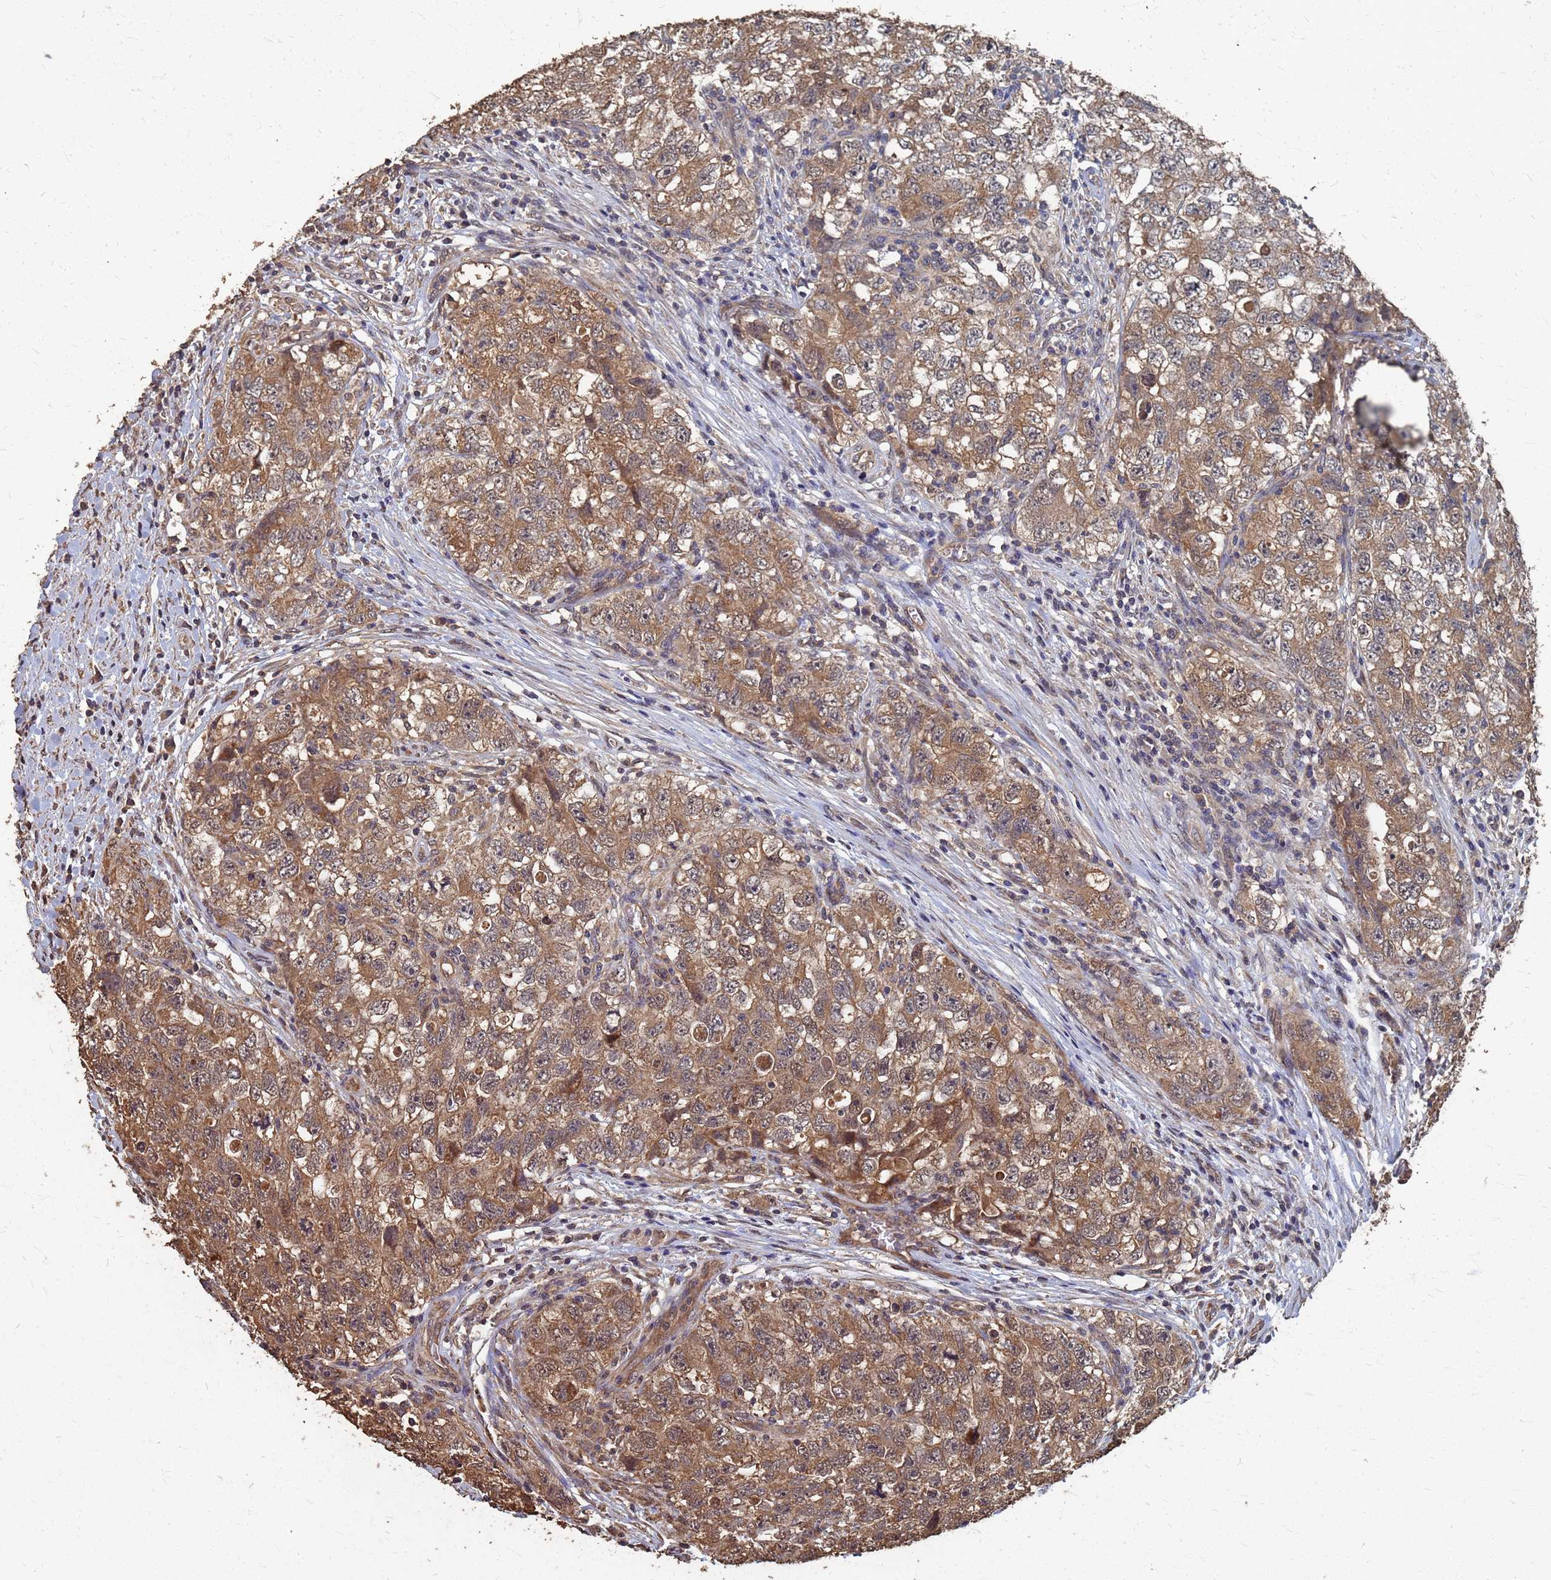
{"staining": {"intensity": "moderate", "quantity": ">75%", "location": "cytoplasmic/membranous"}, "tissue": "testis cancer", "cell_type": "Tumor cells", "image_type": "cancer", "snomed": [{"axis": "morphology", "description": "Seminoma, NOS"}, {"axis": "morphology", "description": "Carcinoma, Embryonal, NOS"}, {"axis": "topography", "description": "Testis"}], "caption": "Protein staining demonstrates moderate cytoplasmic/membranous positivity in about >75% of tumor cells in testis embryonal carcinoma.", "gene": "DPH5", "patient": {"sex": "male", "age": 43}}